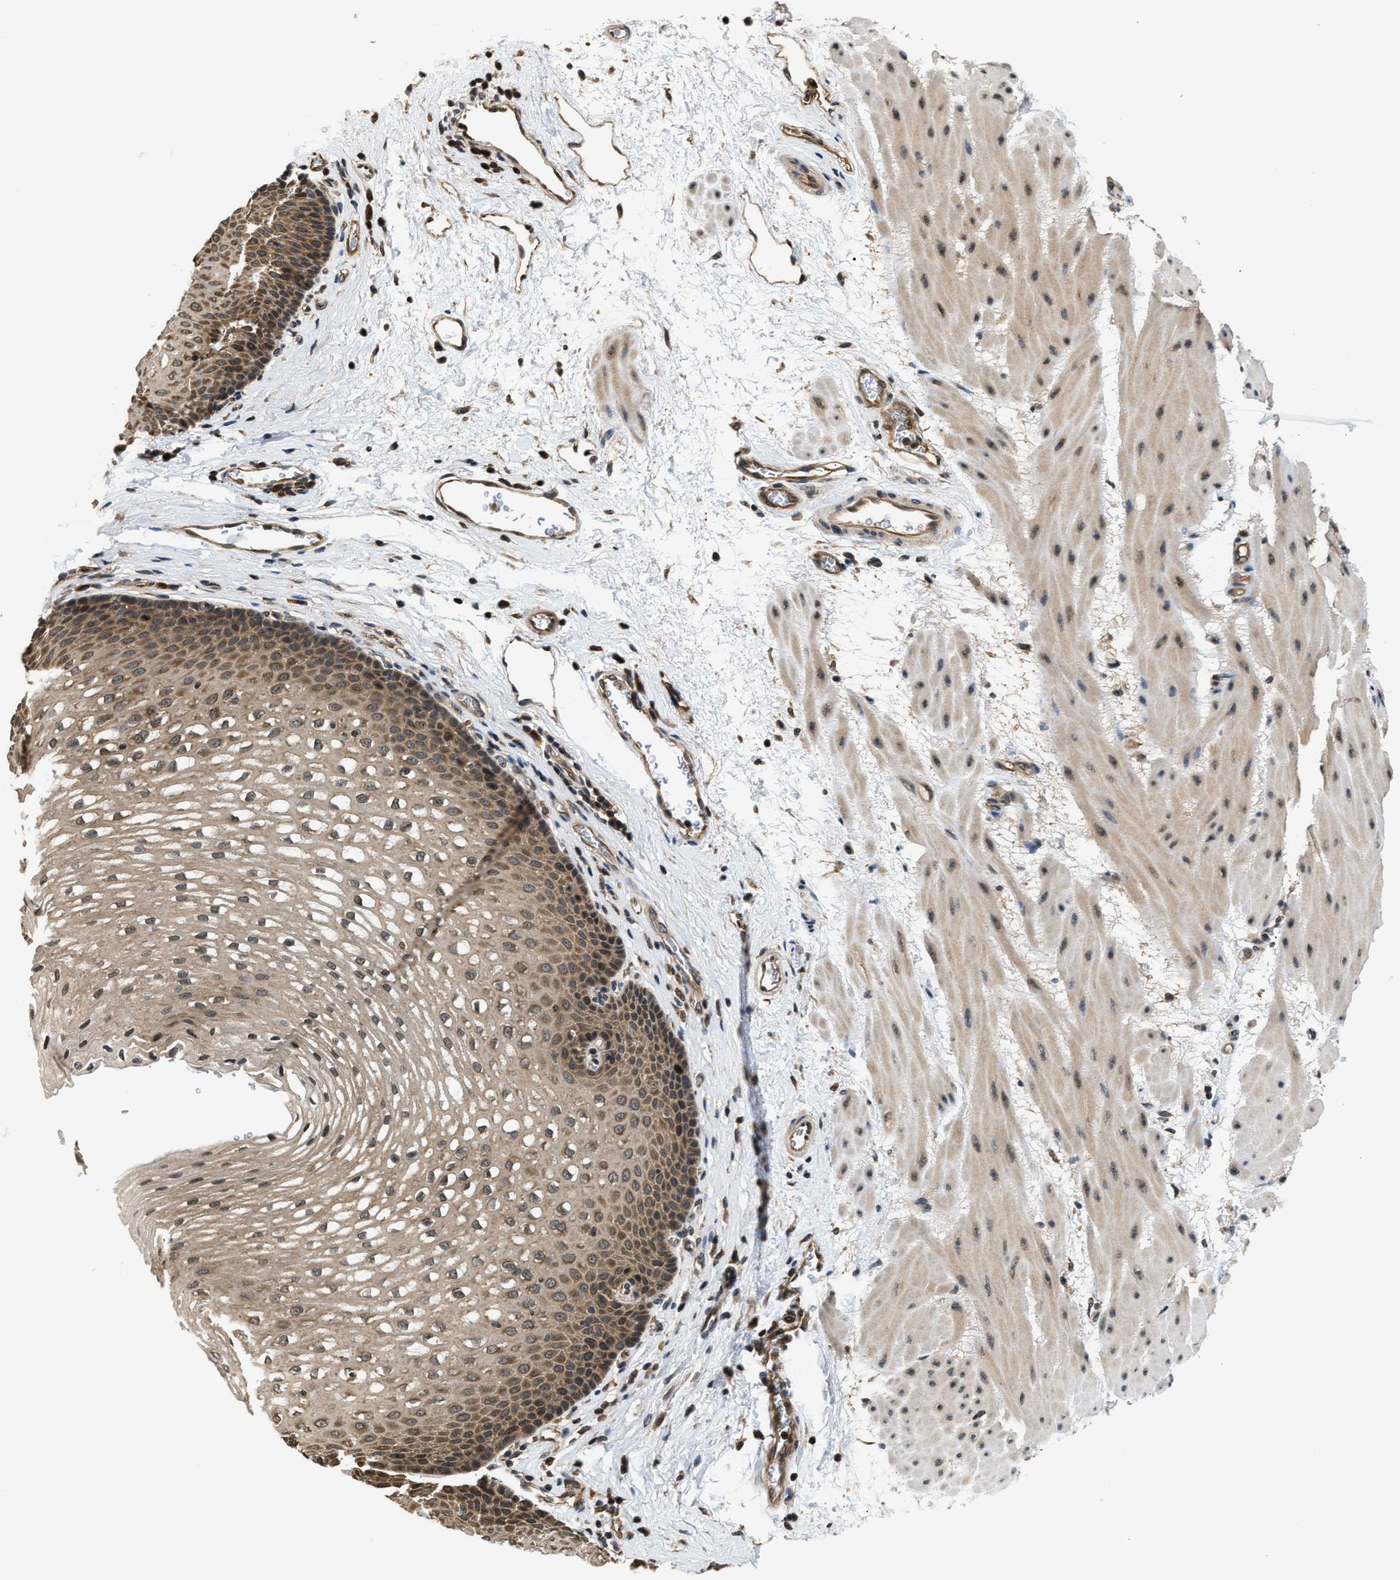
{"staining": {"intensity": "moderate", "quantity": ">75%", "location": "cytoplasmic/membranous,nuclear"}, "tissue": "esophagus", "cell_type": "Squamous epithelial cells", "image_type": "normal", "snomed": [{"axis": "morphology", "description": "Normal tissue, NOS"}, {"axis": "topography", "description": "Esophagus"}], "caption": "This micrograph reveals immunohistochemistry staining of benign human esophagus, with medium moderate cytoplasmic/membranous,nuclear positivity in about >75% of squamous epithelial cells.", "gene": "RAB29", "patient": {"sex": "male", "age": 48}}